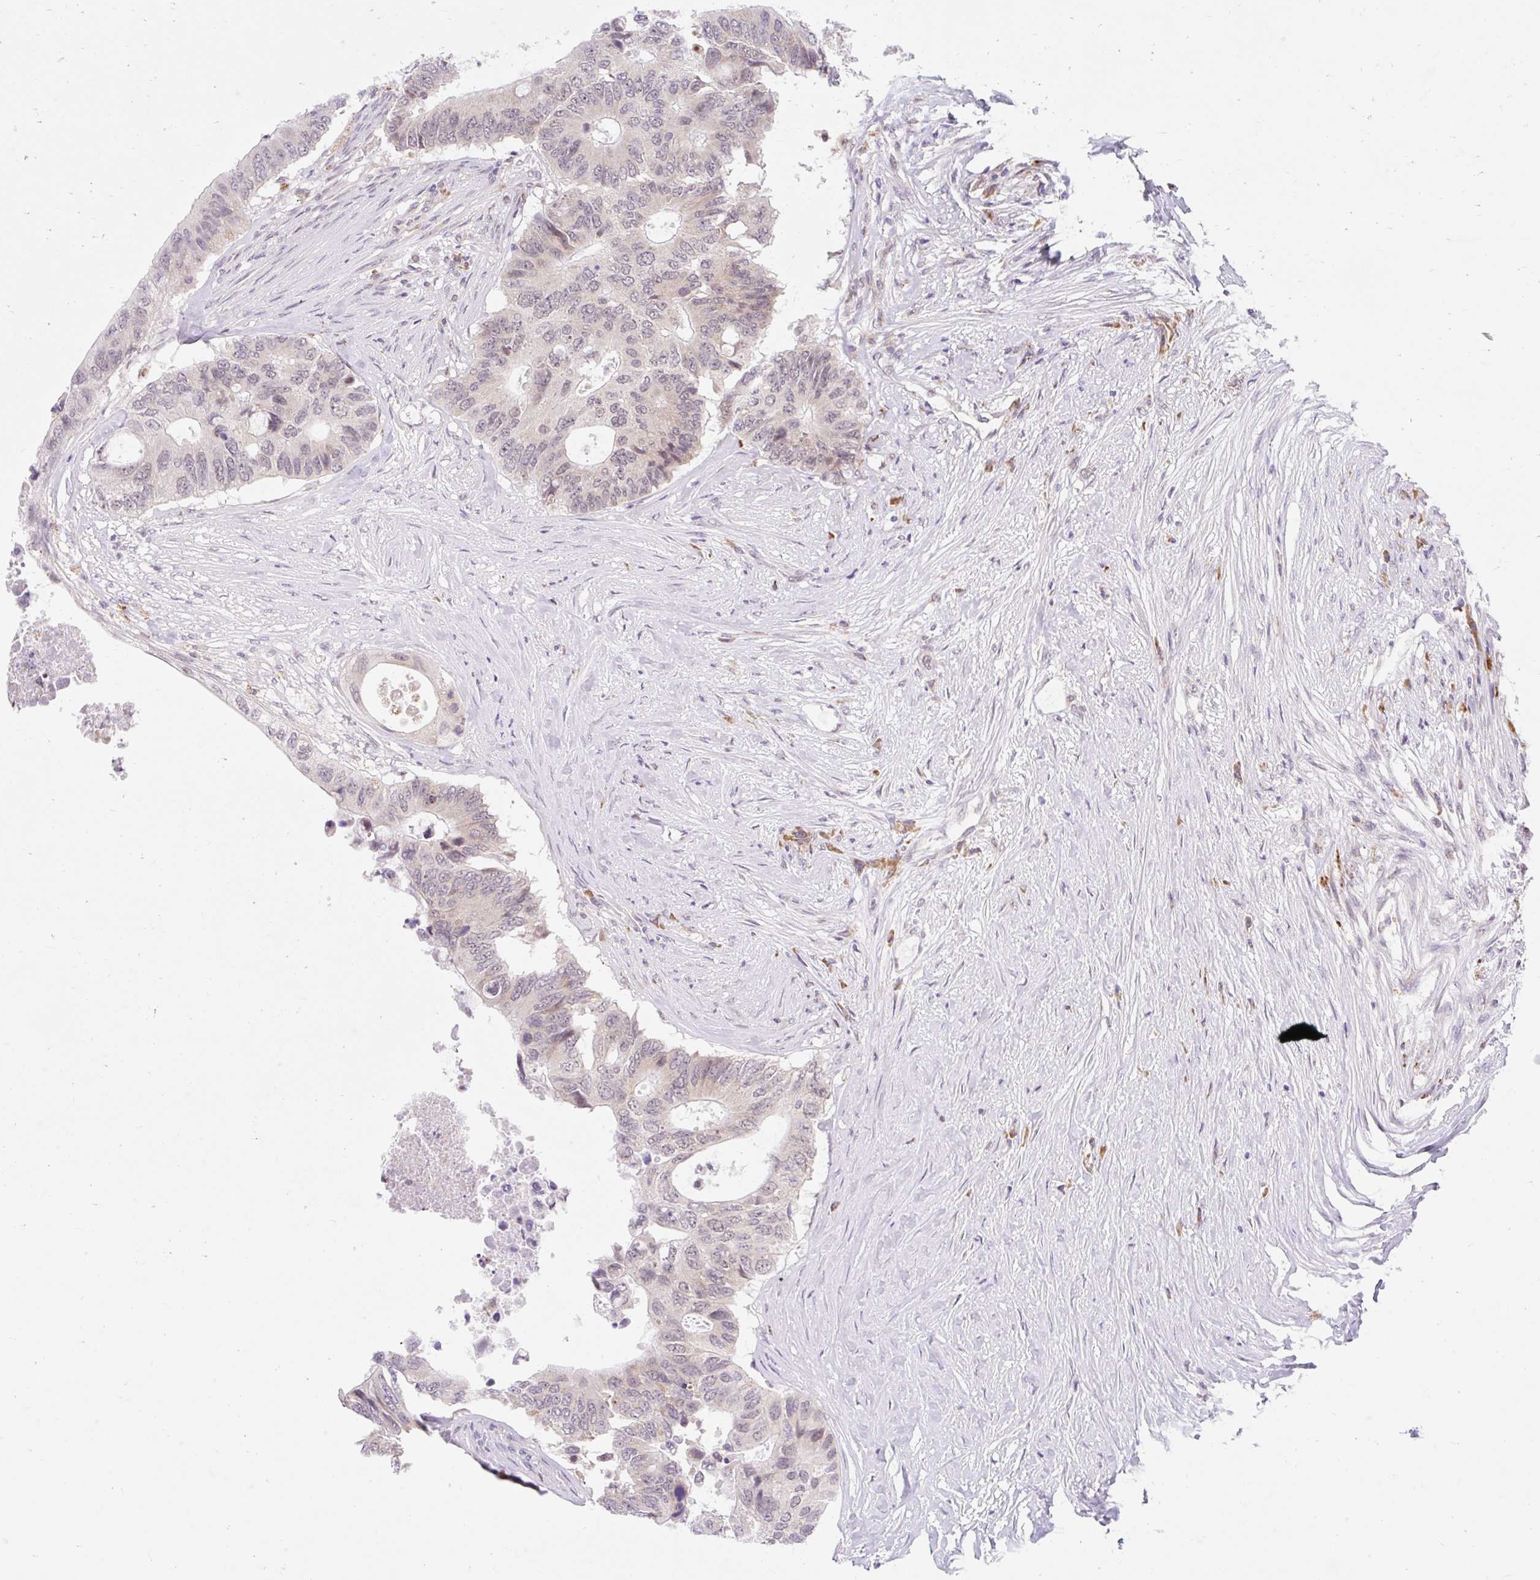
{"staining": {"intensity": "weak", "quantity": "<25%", "location": "cytoplasmic/membranous"}, "tissue": "colorectal cancer", "cell_type": "Tumor cells", "image_type": "cancer", "snomed": [{"axis": "morphology", "description": "Adenocarcinoma, NOS"}, {"axis": "topography", "description": "Colon"}], "caption": "The image demonstrates no significant staining in tumor cells of colorectal adenocarcinoma.", "gene": "SRSF10", "patient": {"sex": "male", "age": 71}}